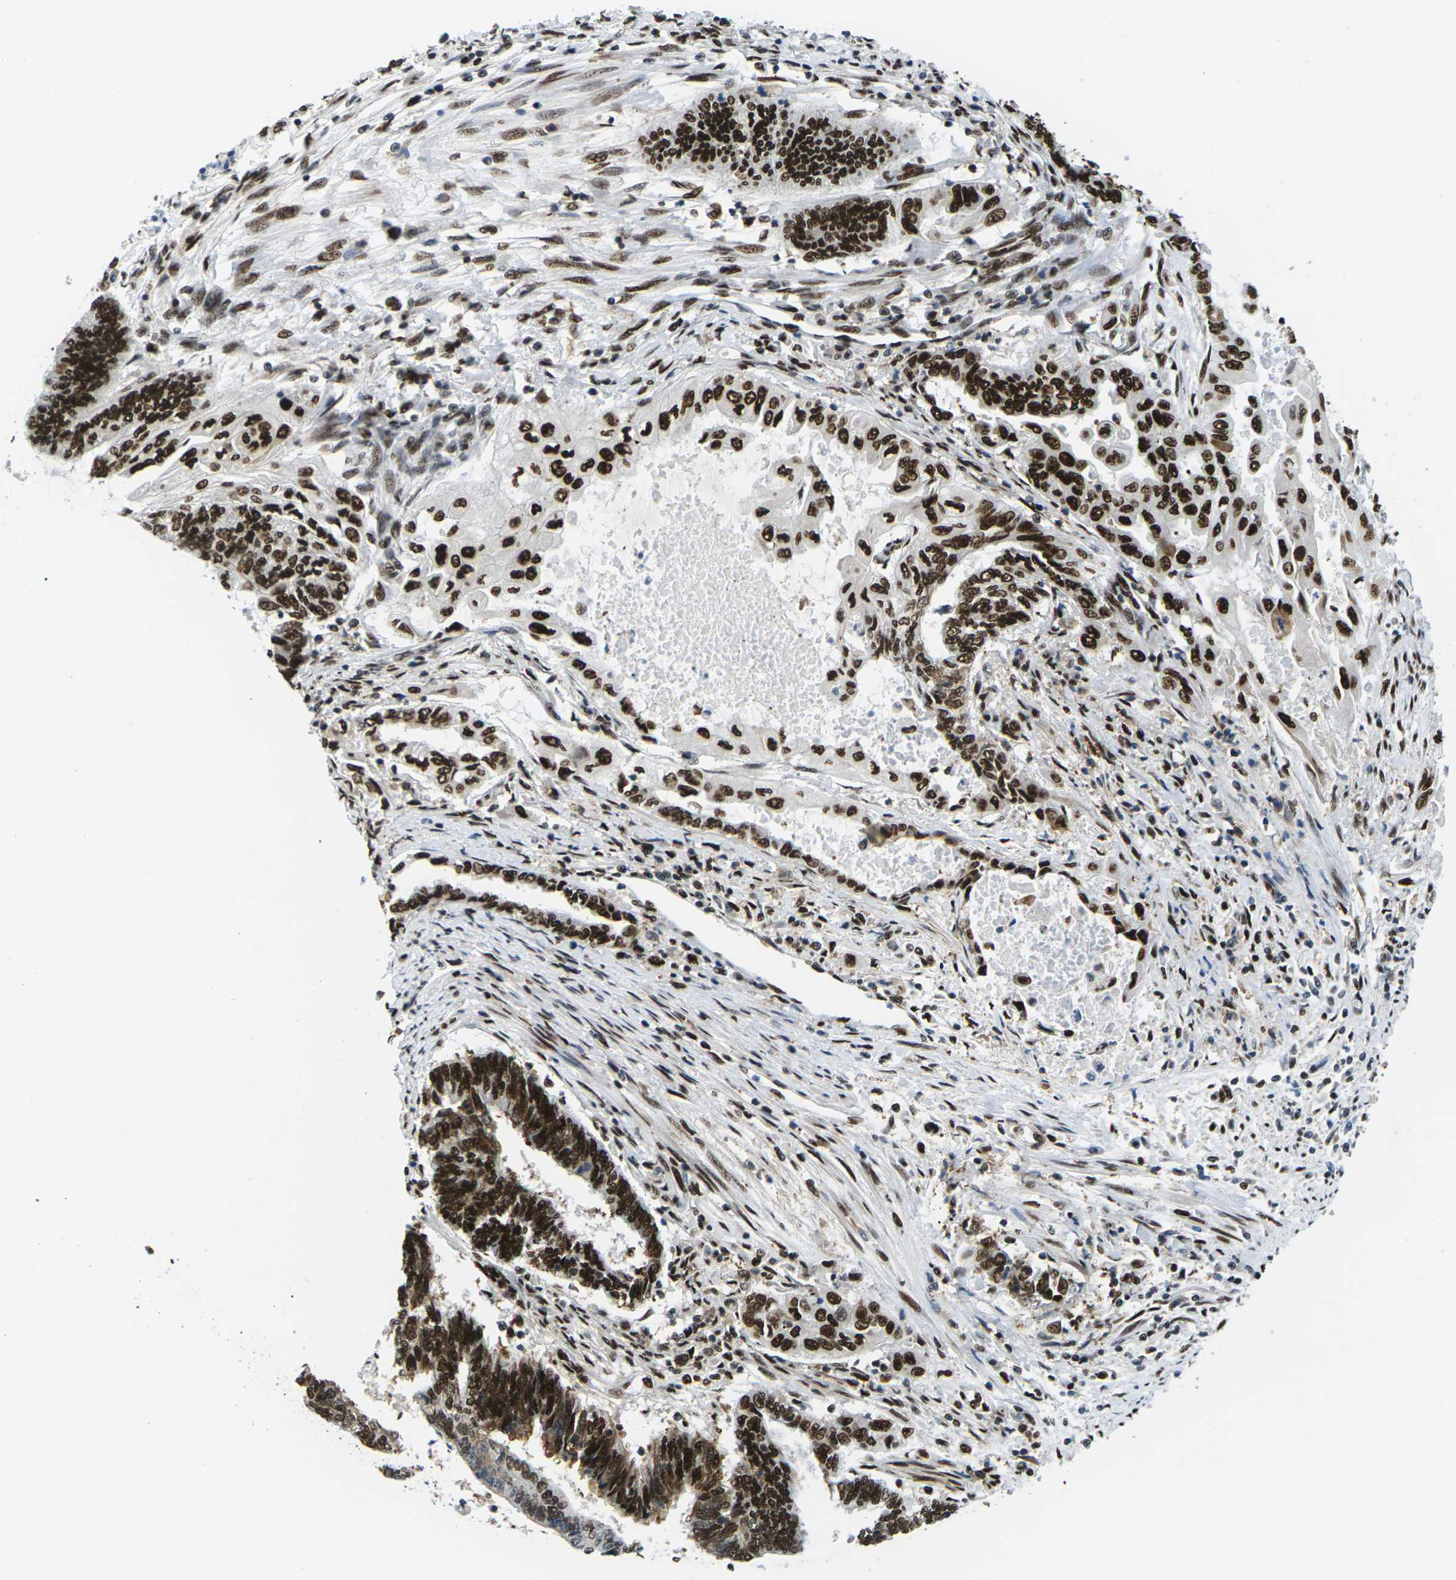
{"staining": {"intensity": "strong", "quantity": ">75%", "location": "nuclear"}, "tissue": "endometrial cancer", "cell_type": "Tumor cells", "image_type": "cancer", "snomed": [{"axis": "morphology", "description": "Adenocarcinoma, NOS"}, {"axis": "topography", "description": "Uterus"}, {"axis": "topography", "description": "Endometrium"}], "caption": "Brown immunohistochemical staining in human adenocarcinoma (endometrial) shows strong nuclear staining in about >75% of tumor cells.", "gene": "PSME3", "patient": {"sex": "female", "age": 70}}